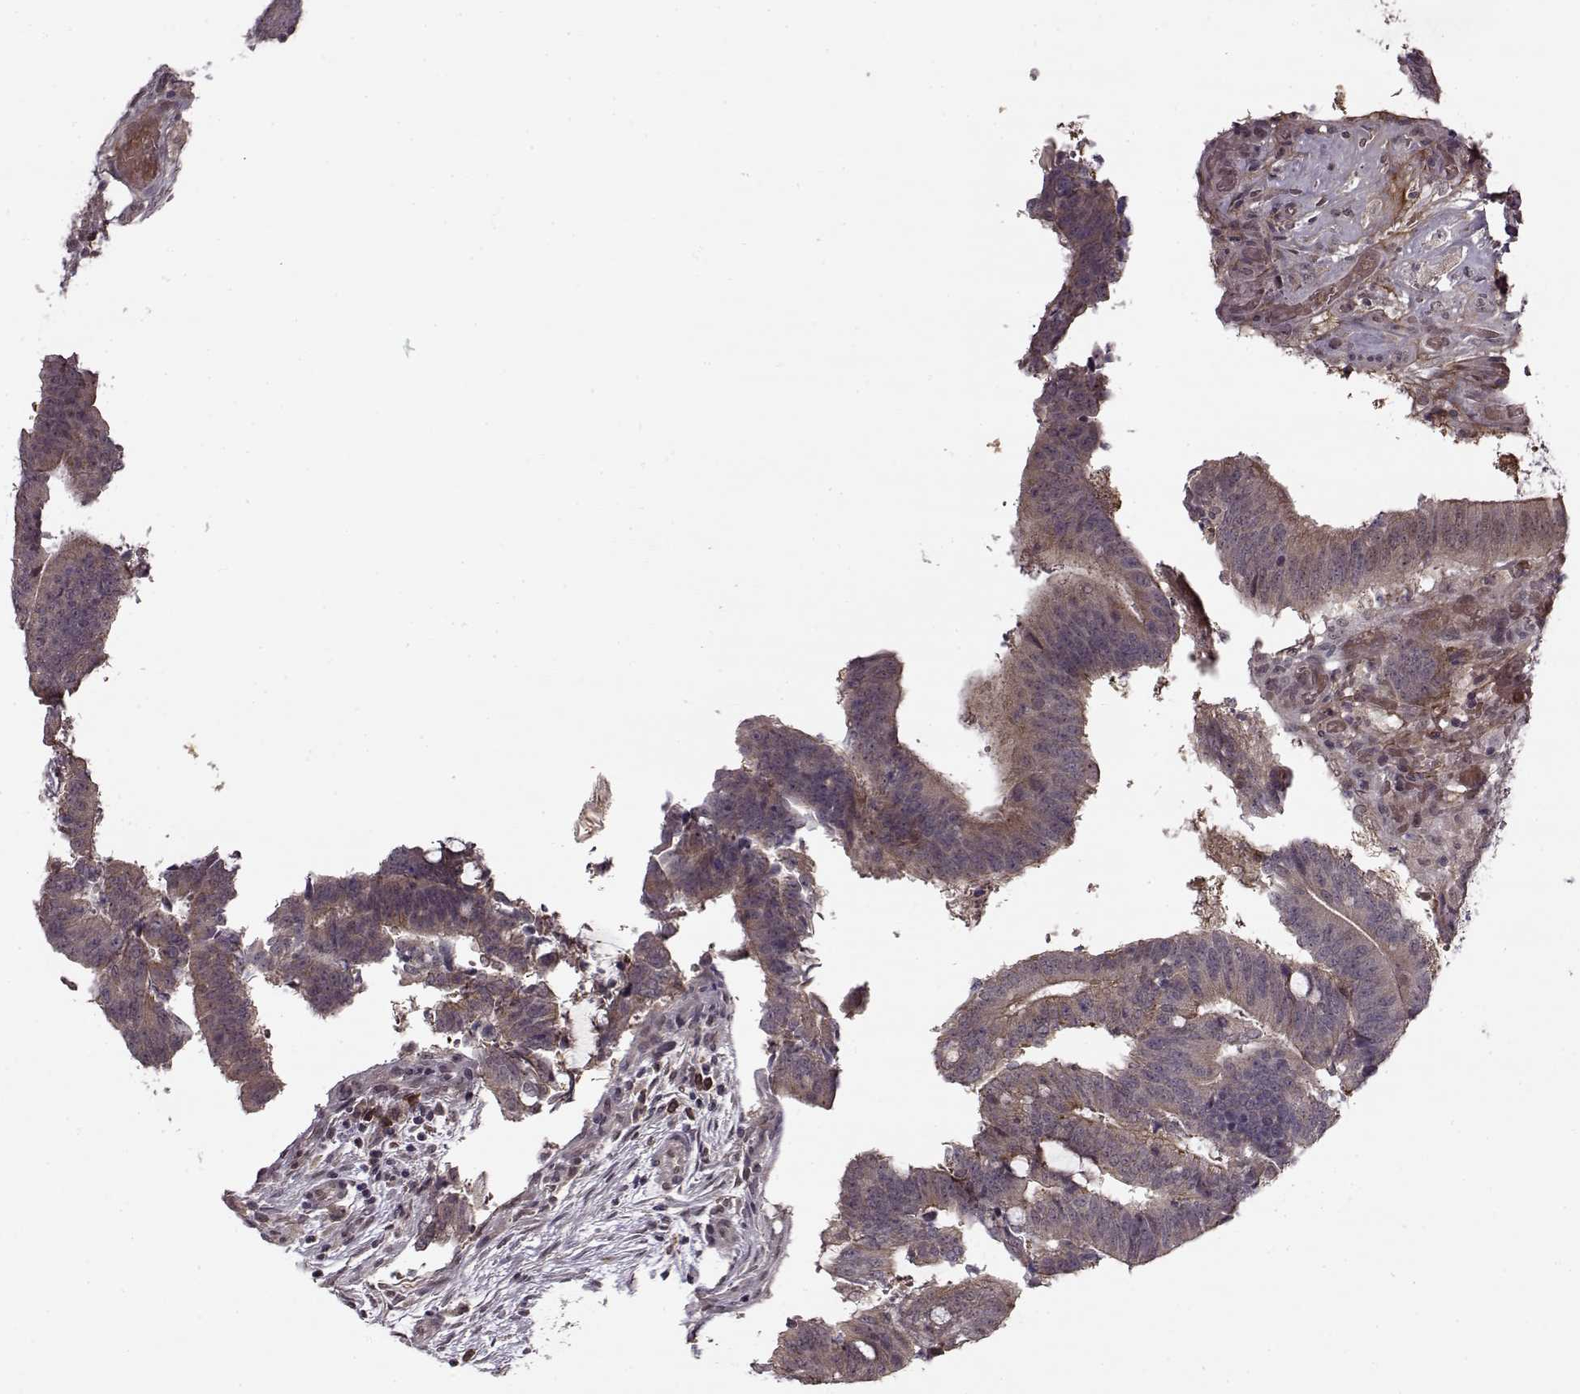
{"staining": {"intensity": "strong", "quantity": "<25%", "location": "cytoplasmic/membranous"}, "tissue": "colorectal cancer", "cell_type": "Tumor cells", "image_type": "cancer", "snomed": [{"axis": "morphology", "description": "Adenocarcinoma, NOS"}, {"axis": "topography", "description": "Colon"}], "caption": "The immunohistochemical stain shows strong cytoplasmic/membranous expression in tumor cells of colorectal cancer tissue.", "gene": "DENND4B", "patient": {"sex": "female", "age": 43}}